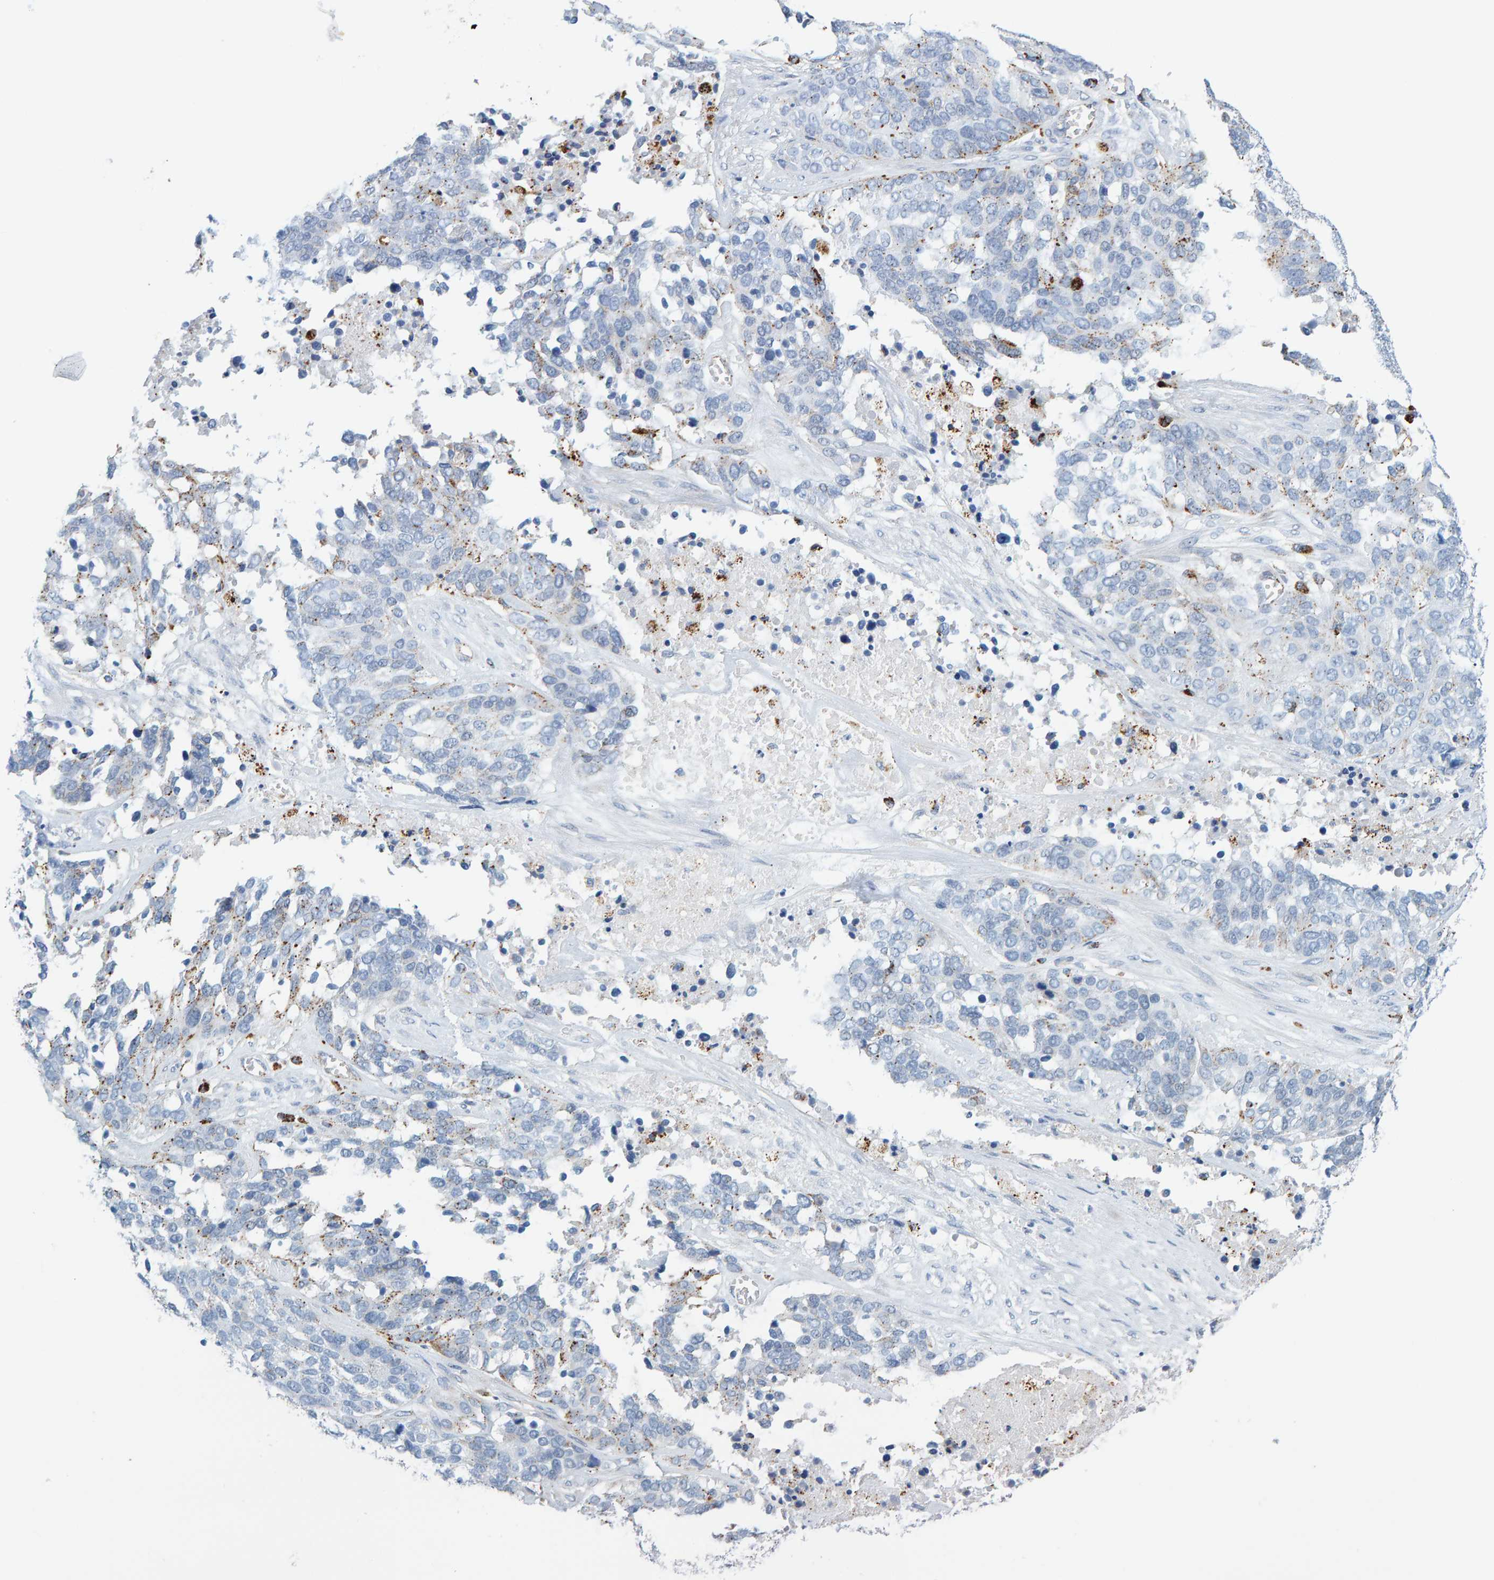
{"staining": {"intensity": "moderate", "quantity": "<25%", "location": "cytoplasmic/membranous"}, "tissue": "ovarian cancer", "cell_type": "Tumor cells", "image_type": "cancer", "snomed": [{"axis": "morphology", "description": "Cystadenocarcinoma, serous, NOS"}, {"axis": "topography", "description": "Ovary"}], "caption": "A high-resolution micrograph shows IHC staining of ovarian cancer (serous cystadenocarcinoma), which displays moderate cytoplasmic/membranous staining in about <25% of tumor cells.", "gene": "BIN3", "patient": {"sex": "female", "age": 44}}